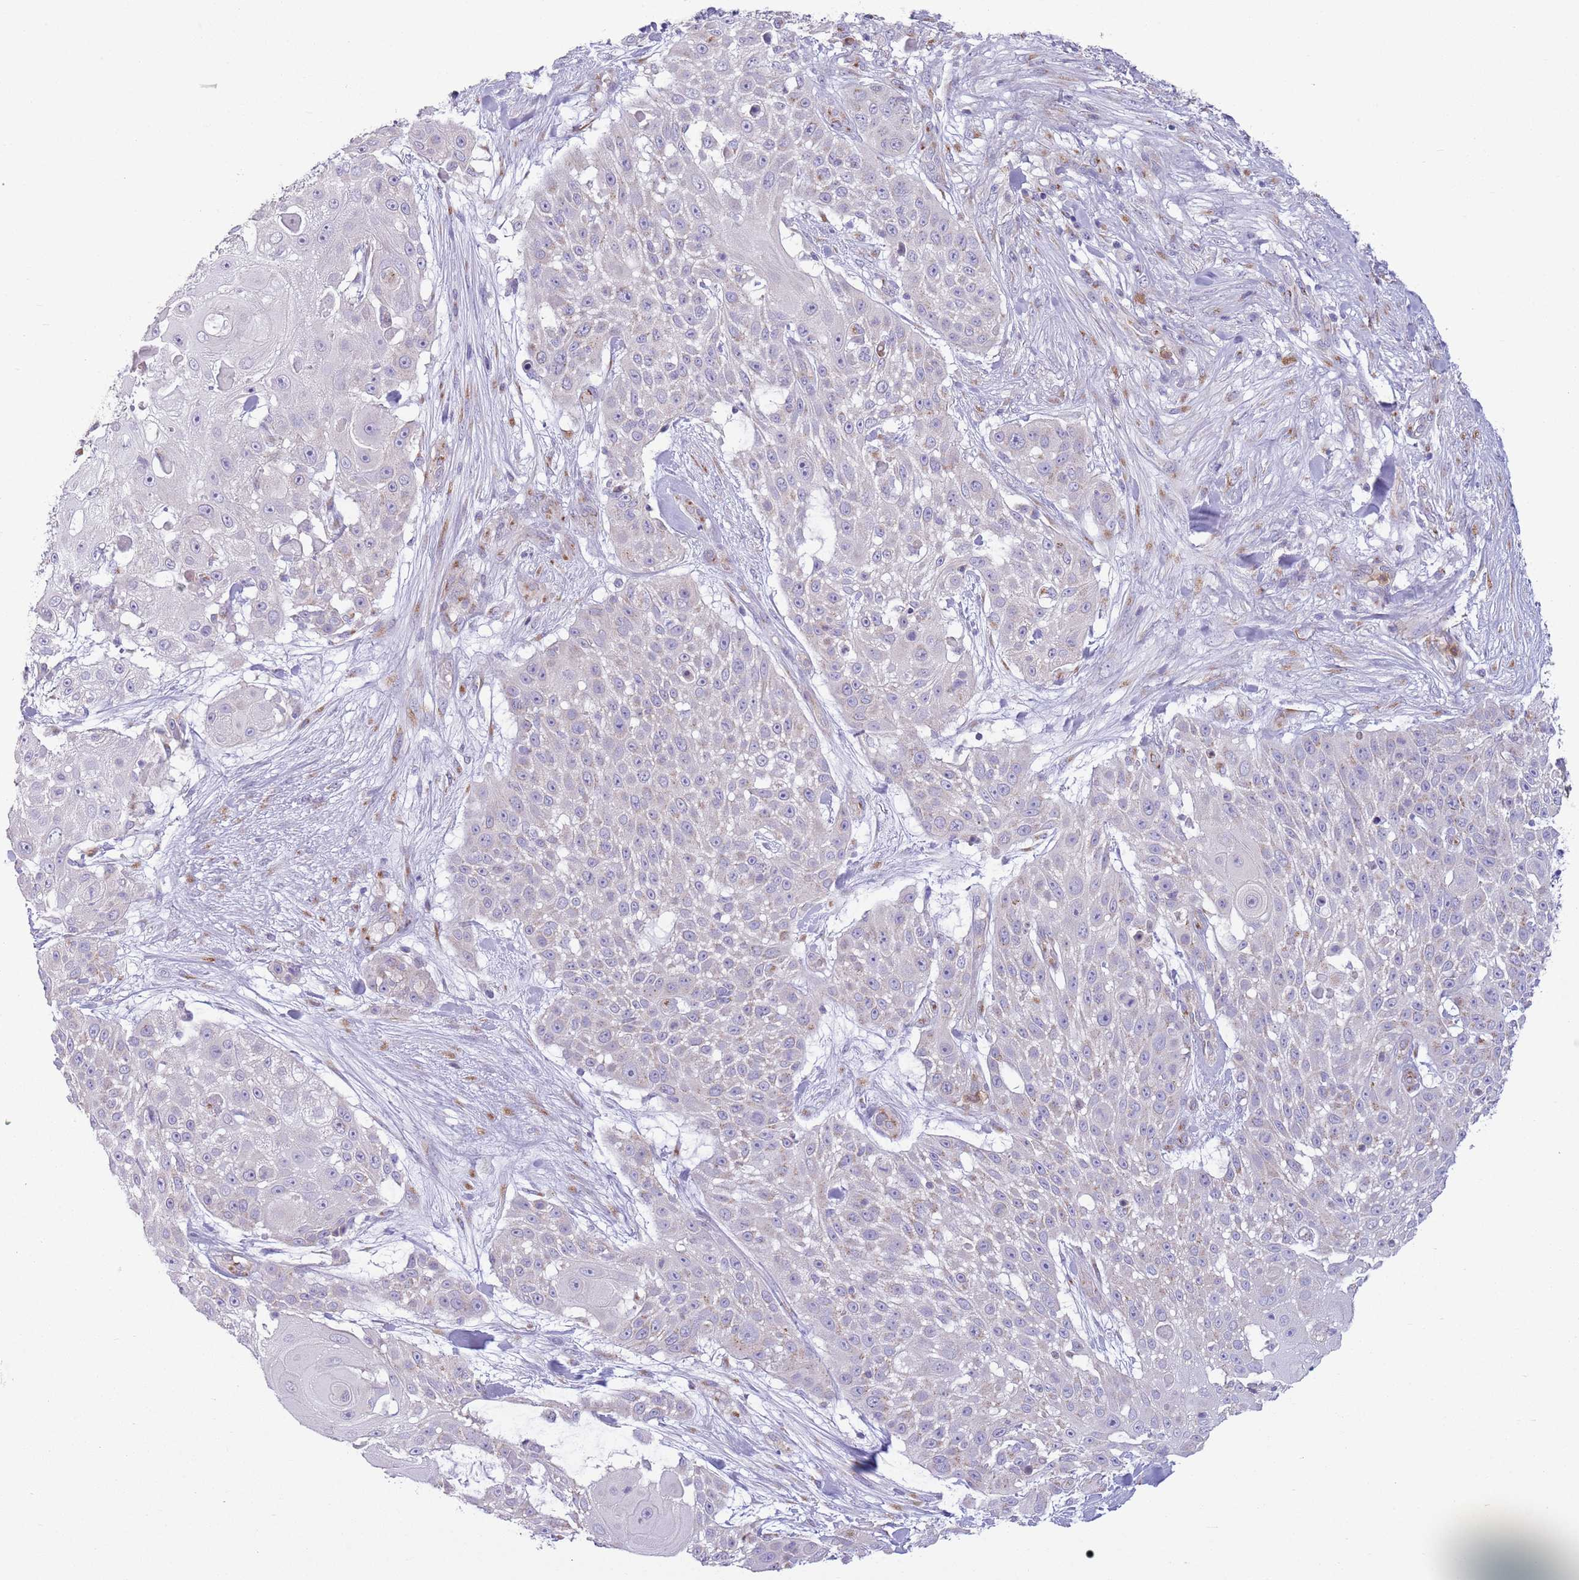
{"staining": {"intensity": "negative", "quantity": "none", "location": "none"}, "tissue": "skin cancer", "cell_type": "Tumor cells", "image_type": "cancer", "snomed": [{"axis": "morphology", "description": "Squamous cell carcinoma, NOS"}, {"axis": "topography", "description": "Skin"}], "caption": "Skin cancer (squamous cell carcinoma) was stained to show a protein in brown. There is no significant staining in tumor cells.", "gene": "C20orf96", "patient": {"sex": "female", "age": 86}}